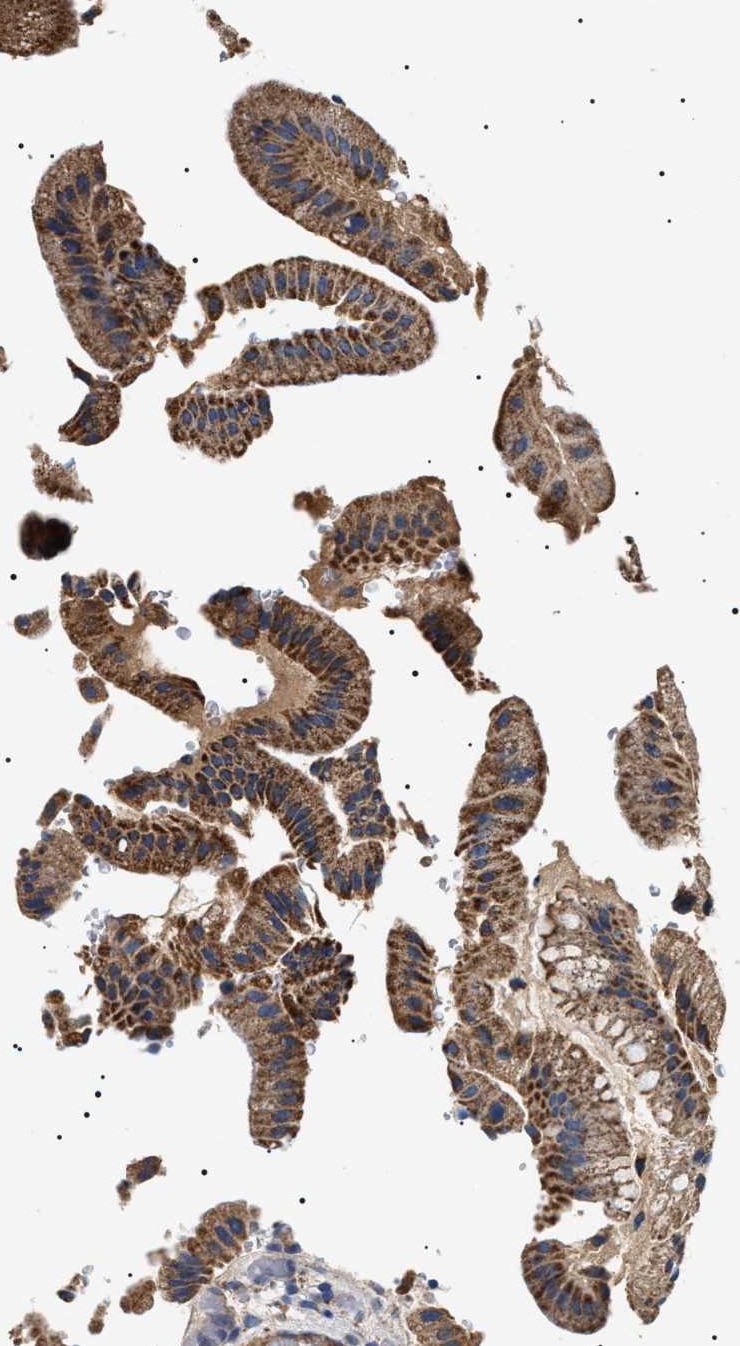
{"staining": {"intensity": "strong", "quantity": ">75%", "location": "cytoplasmic/membranous"}, "tissue": "gallbladder", "cell_type": "Glandular cells", "image_type": "normal", "snomed": [{"axis": "morphology", "description": "Normal tissue, NOS"}, {"axis": "topography", "description": "Gallbladder"}], "caption": "Glandular cells reveal strong cytoplasmic/membranous positivity in approximately >75% of cells in unremarkable gallbladder. The protein is shown in brown color, while the nuclei are stained blue.", "gene": "OXSM", "patient": {"sex": "male", "age": 49}}